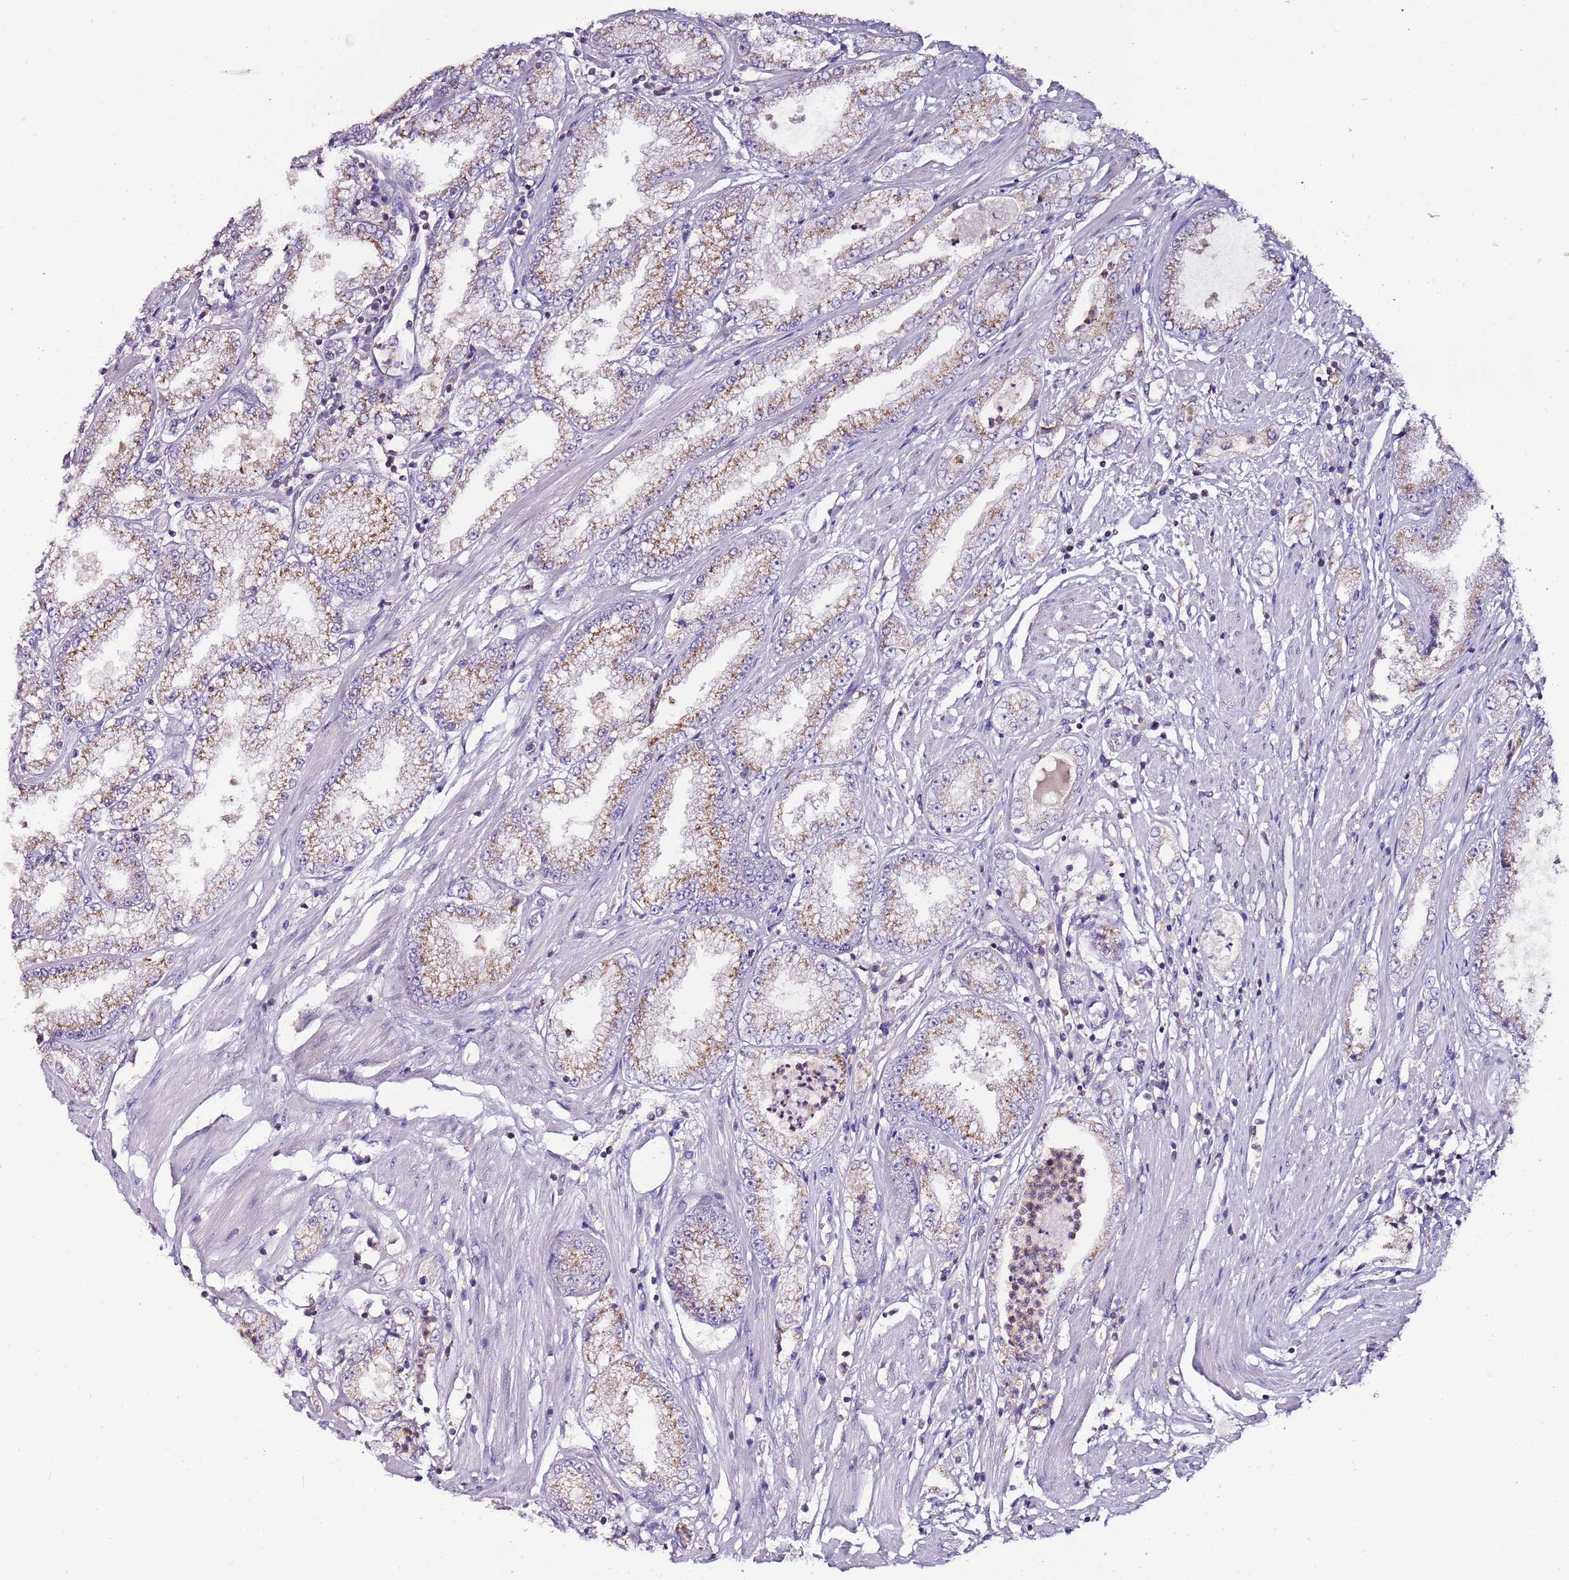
{"staining": {"intensity": "moderate", "quantity": ">75%", "location": "cytoplasmic/membranous"}, "tissue": "prostate cancer", "cell_type": "Tumor cells", "image_type": "cancer", "snomed": [{"axis": "morphology", "description": "Adenocarcinoma, High grade"}, {"axis": "topography", "description": "Prostate"}], "caption": "Protein staining of adenocarcinoma (high-grade) (prostate) tissue displays moderate cytoplasmic/membranous expression in approximately >75% of tumor cells. The protein of interest is shown in brown color, while the nuclei are stained blue.", "gene": "IGIP", "patient": {"sex": "male", "age": 69}}